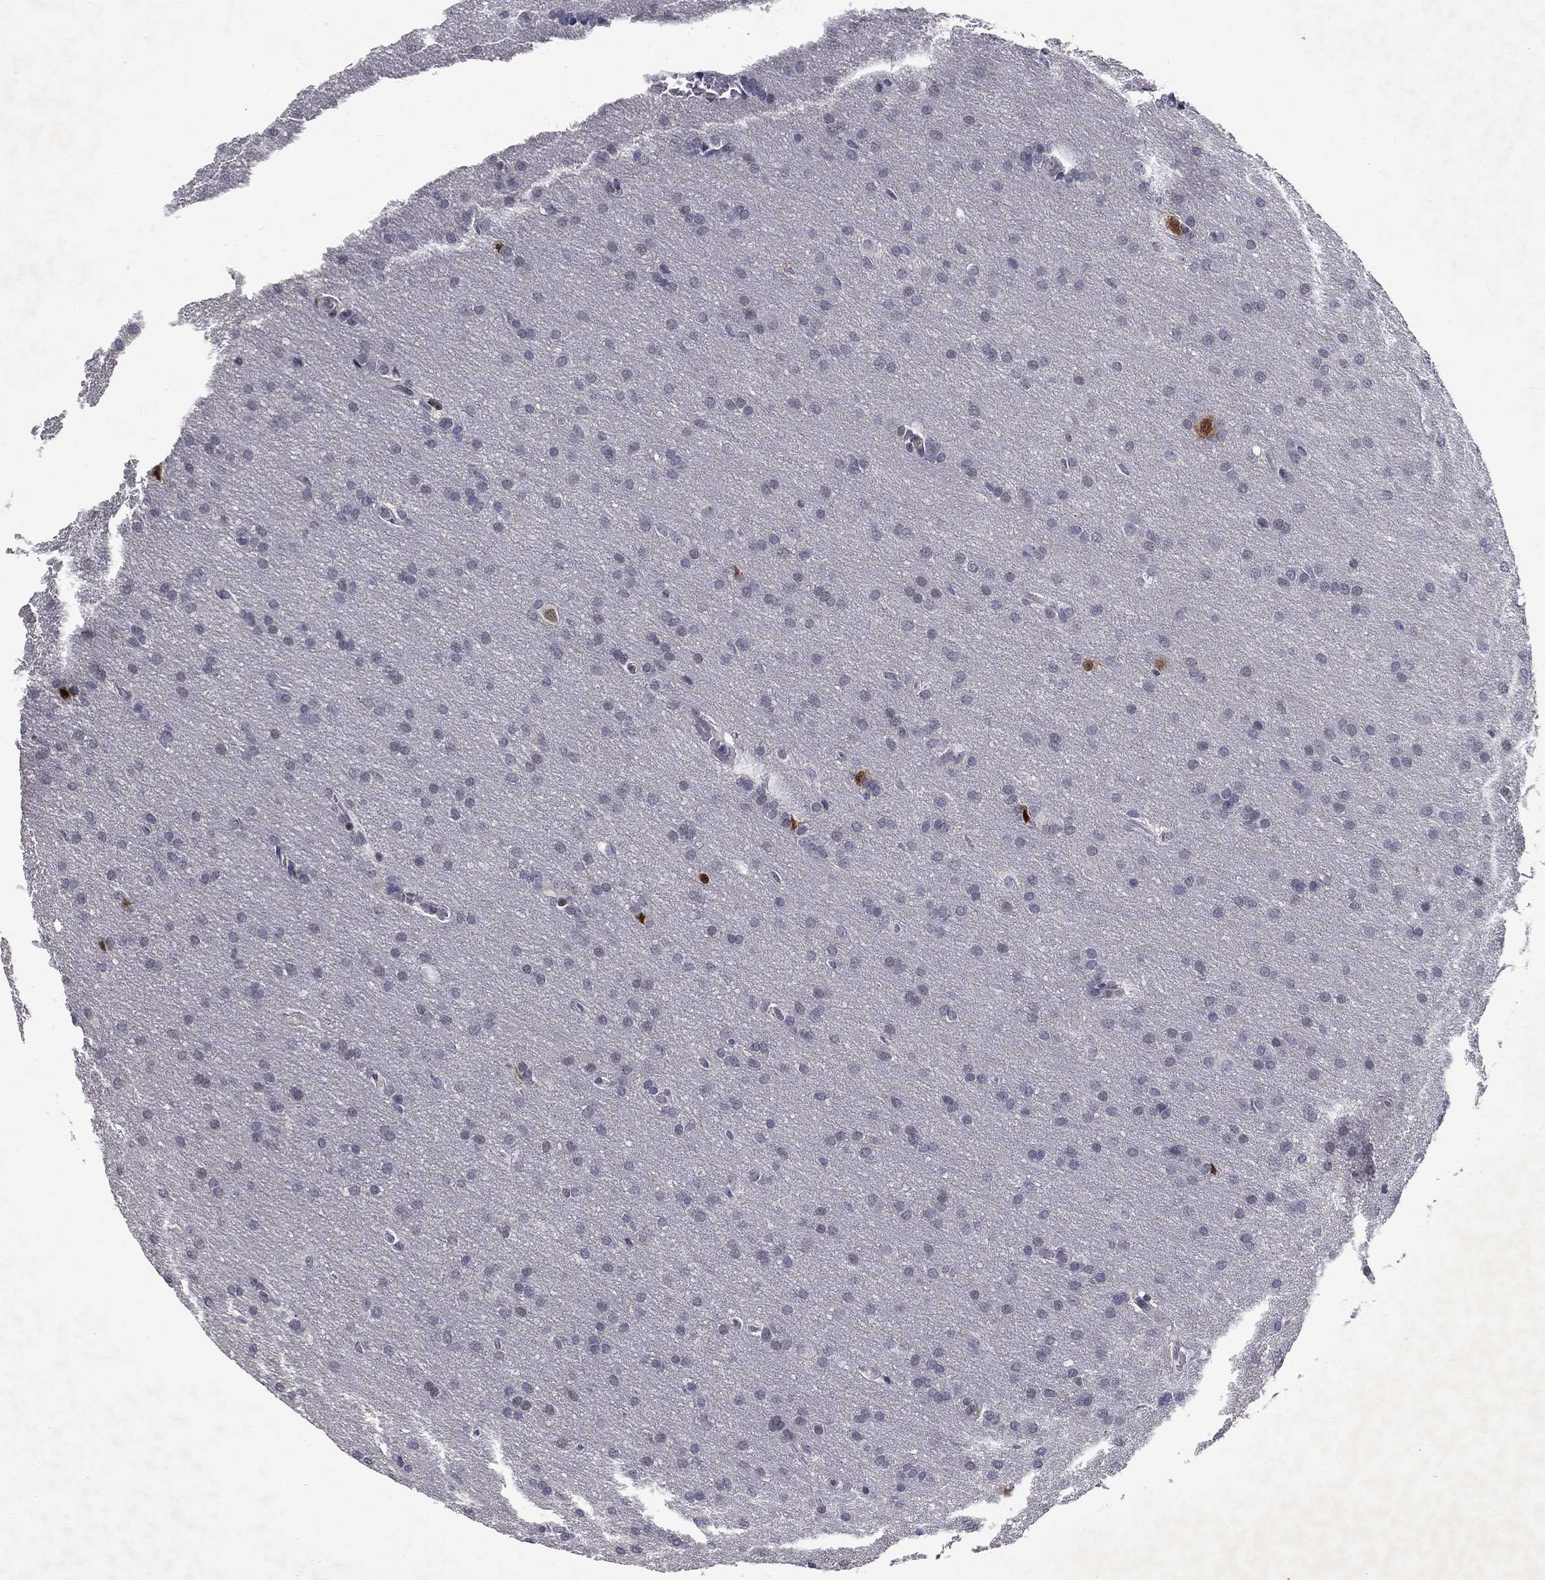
{"staining": {"intensity": "negative", "quantity": "none", "location": "none"}, "tissue": "glioma", "cell_type": "Tumor cells", "image_type": "cancer", "snomed": [{"axis": "morphology", "description": "Glioma, malignant, Low grade"}, {"axis": "topography", "description": "Brain"}], "caption": "The IHC image has no significant positivity in tumor cells of glioma tissue. The staining is performed using DAB (3,3'-diaminobenzidine) brown chromogen with nuclei counter-stained in using hematoxylin.", "gene": "RBFOX1", "patient": {"sex": "female", "age": 32}}